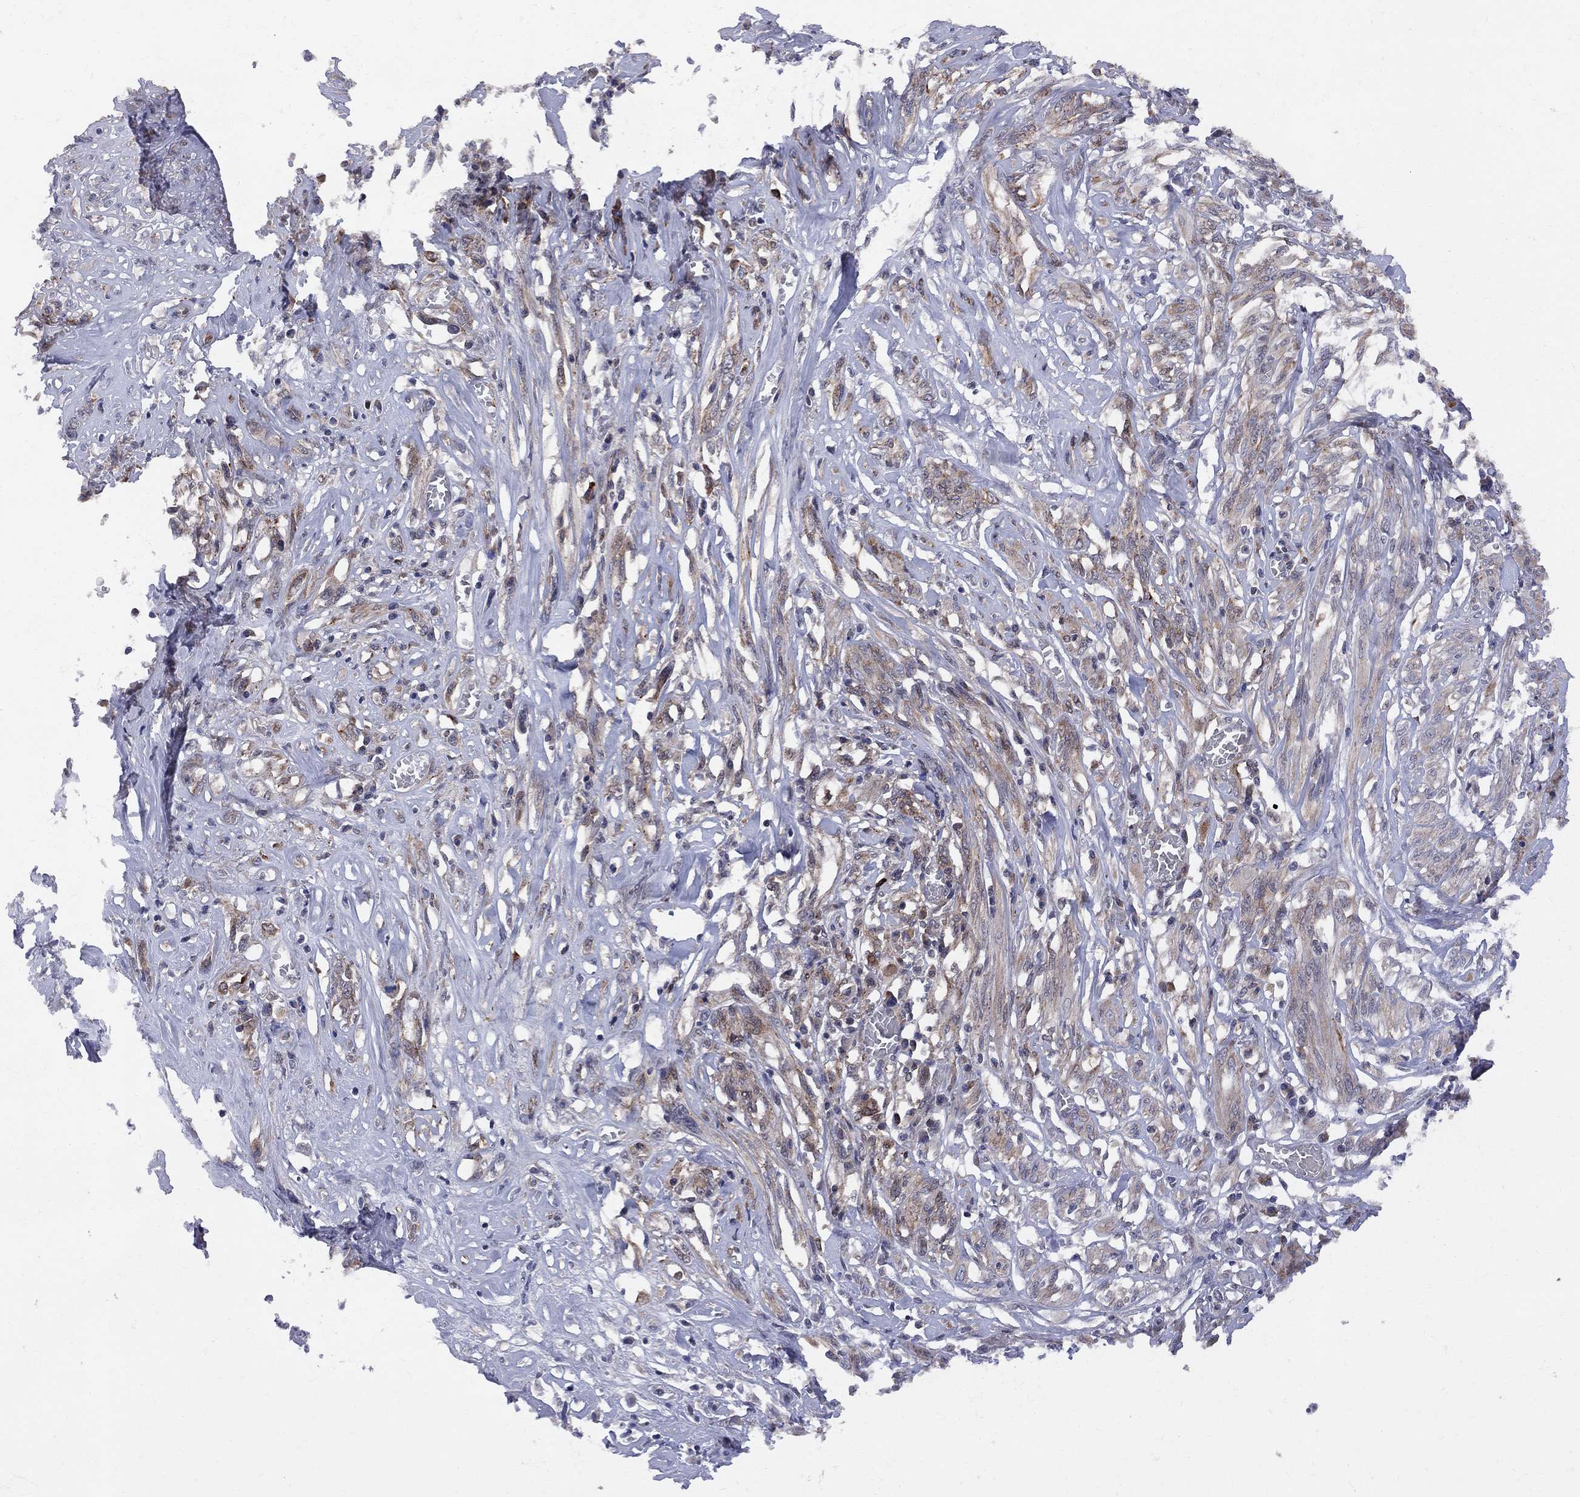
{"staining": {"intensity": "moderate", "quantity": ">75%", "location": "cytoplasmic/membranous"}, "tissue": "melanoma", "cell_type": "Tumor cells", "image_type": "cancer", "snomed": [{"axis": "morphology", "description": "Malignant melanoma, NOS"}, {"axis": "topography", "description": "Skin"}], "caption": "DAB immunohistochemical staining of human melanoma reveals moderate cytoplasmic/membranous protein positivity in about >75% of tumor cells. (DAB (3,3'-diaminobenzidine) IHC, brown staining for protein, blue staining for nuclei).", "gene": "CNOT11", "patient": {"sex": "female", "age": 91}}